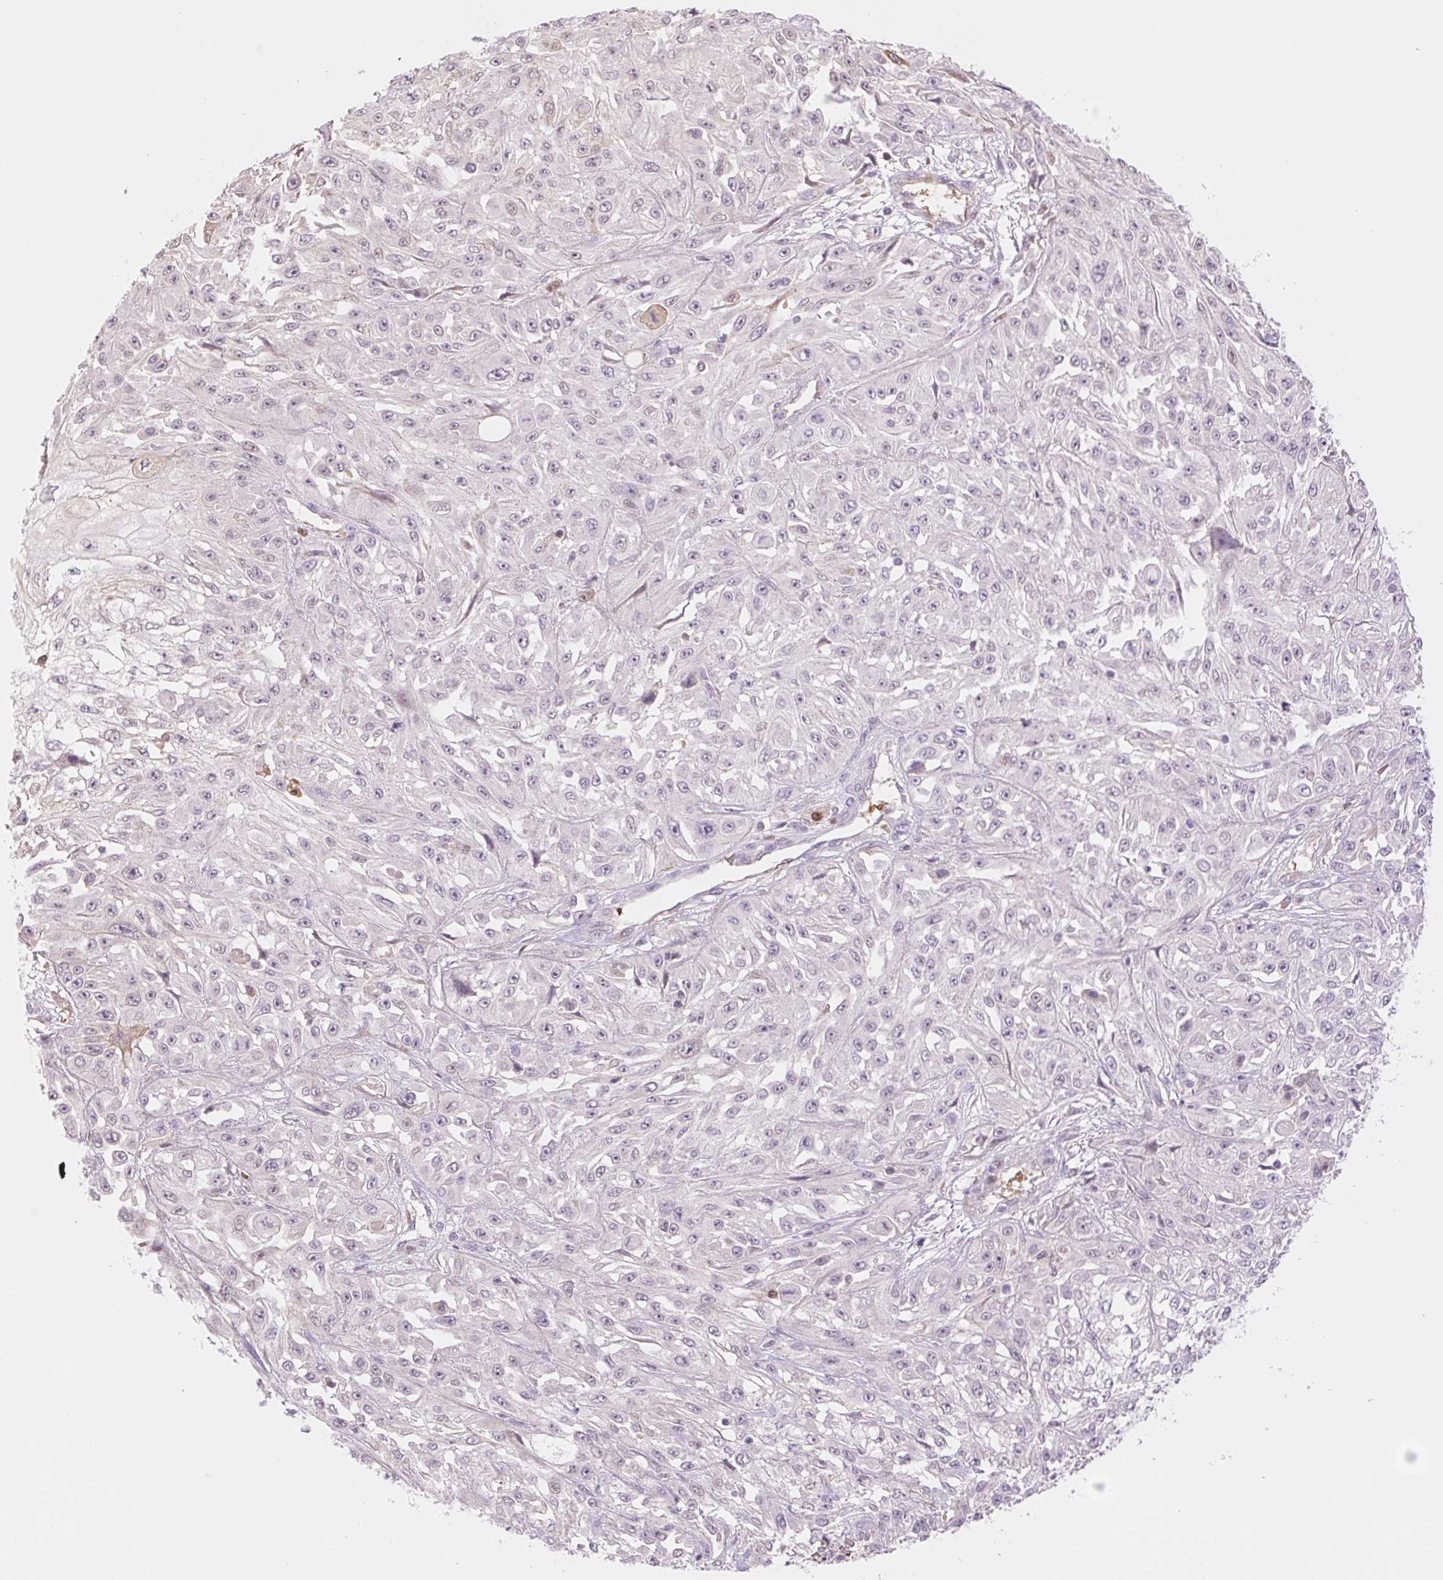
{"staining": {"intensity": "negative", "quantity": "none", "location": "none"}, "tissue": "skin cancer", "cell_type": "Tumor cells", "image_type": "cancer", "snomed": [{"axis": "morphology", "description": "Squamous cell carcinoma, NOS"}, {"axis": "morphology", "description": "Squamous cell carcinoma, metastatic, NOS"}, {"axis": "topography", "description": "Skin"}, {"axis": "topography", "description": "Lymph node"}], "caption": "This micrograph is of skin cancer (squamous cell carcinoma) stained with immunohistochemistry (IHC) to label a protein in brown with the nuclei are counter-stained blue. There is no positivity in tumor cells.", "gene": "HEBP1", "patient": {"sex": "male", "age": 75}}